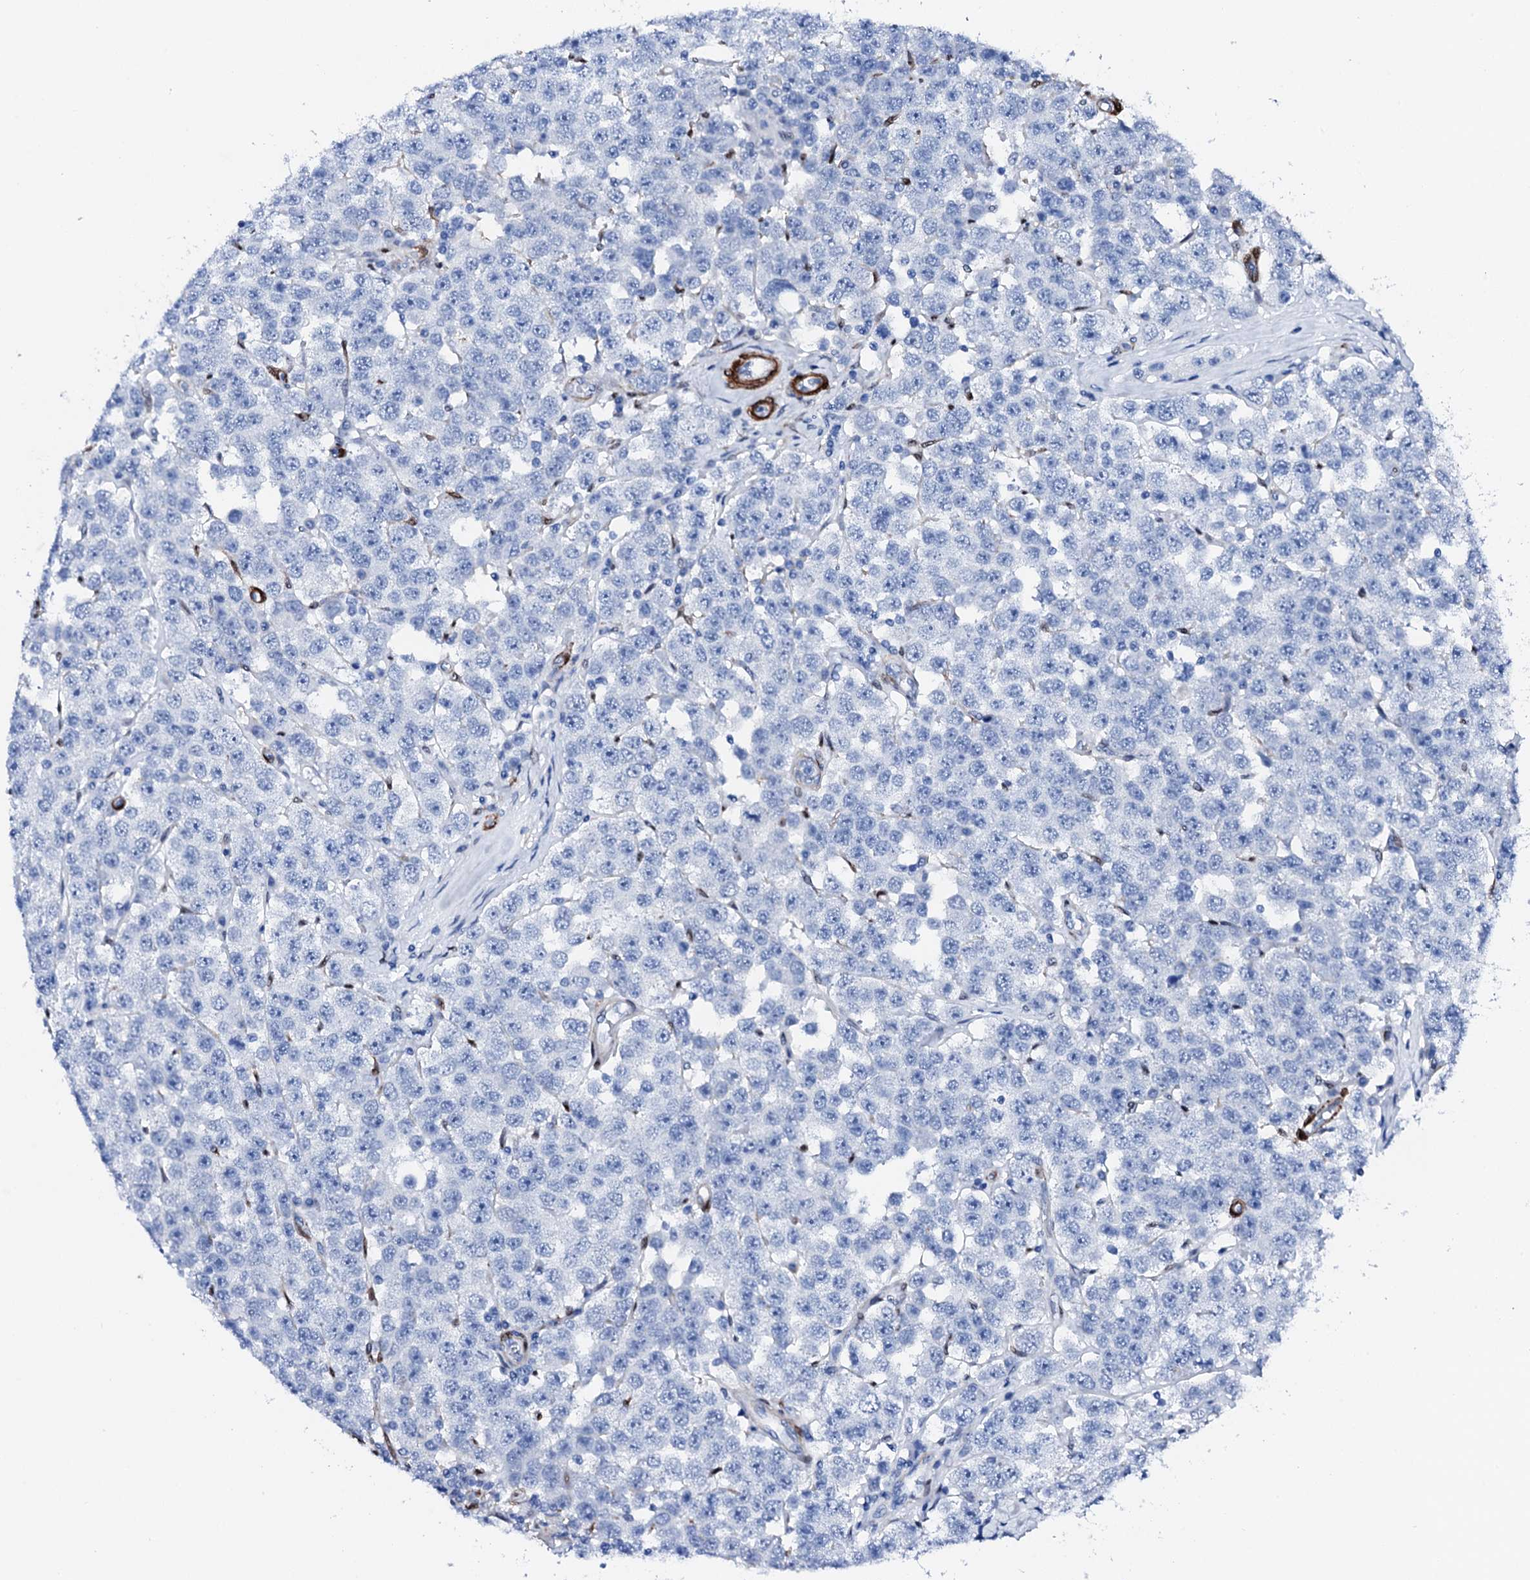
{"staining": {"intensity": "negative", "quantity": "none", "location": "none"}, "tissue": "testis cancer", "cell_type": "Tumor cells", "image_type": "cancer", "snomed": [{"axis": "morphology", "description": "Seminoma, NOS"}, {"axis": "topography", "description": "Testis"}], "caption": "A micrograph of testis cancer (seminoma) stained for a protein displays no brown staining in tumor cells.", "gene": "NRIP2", "patient": {"sex": "male", "age": 28}}